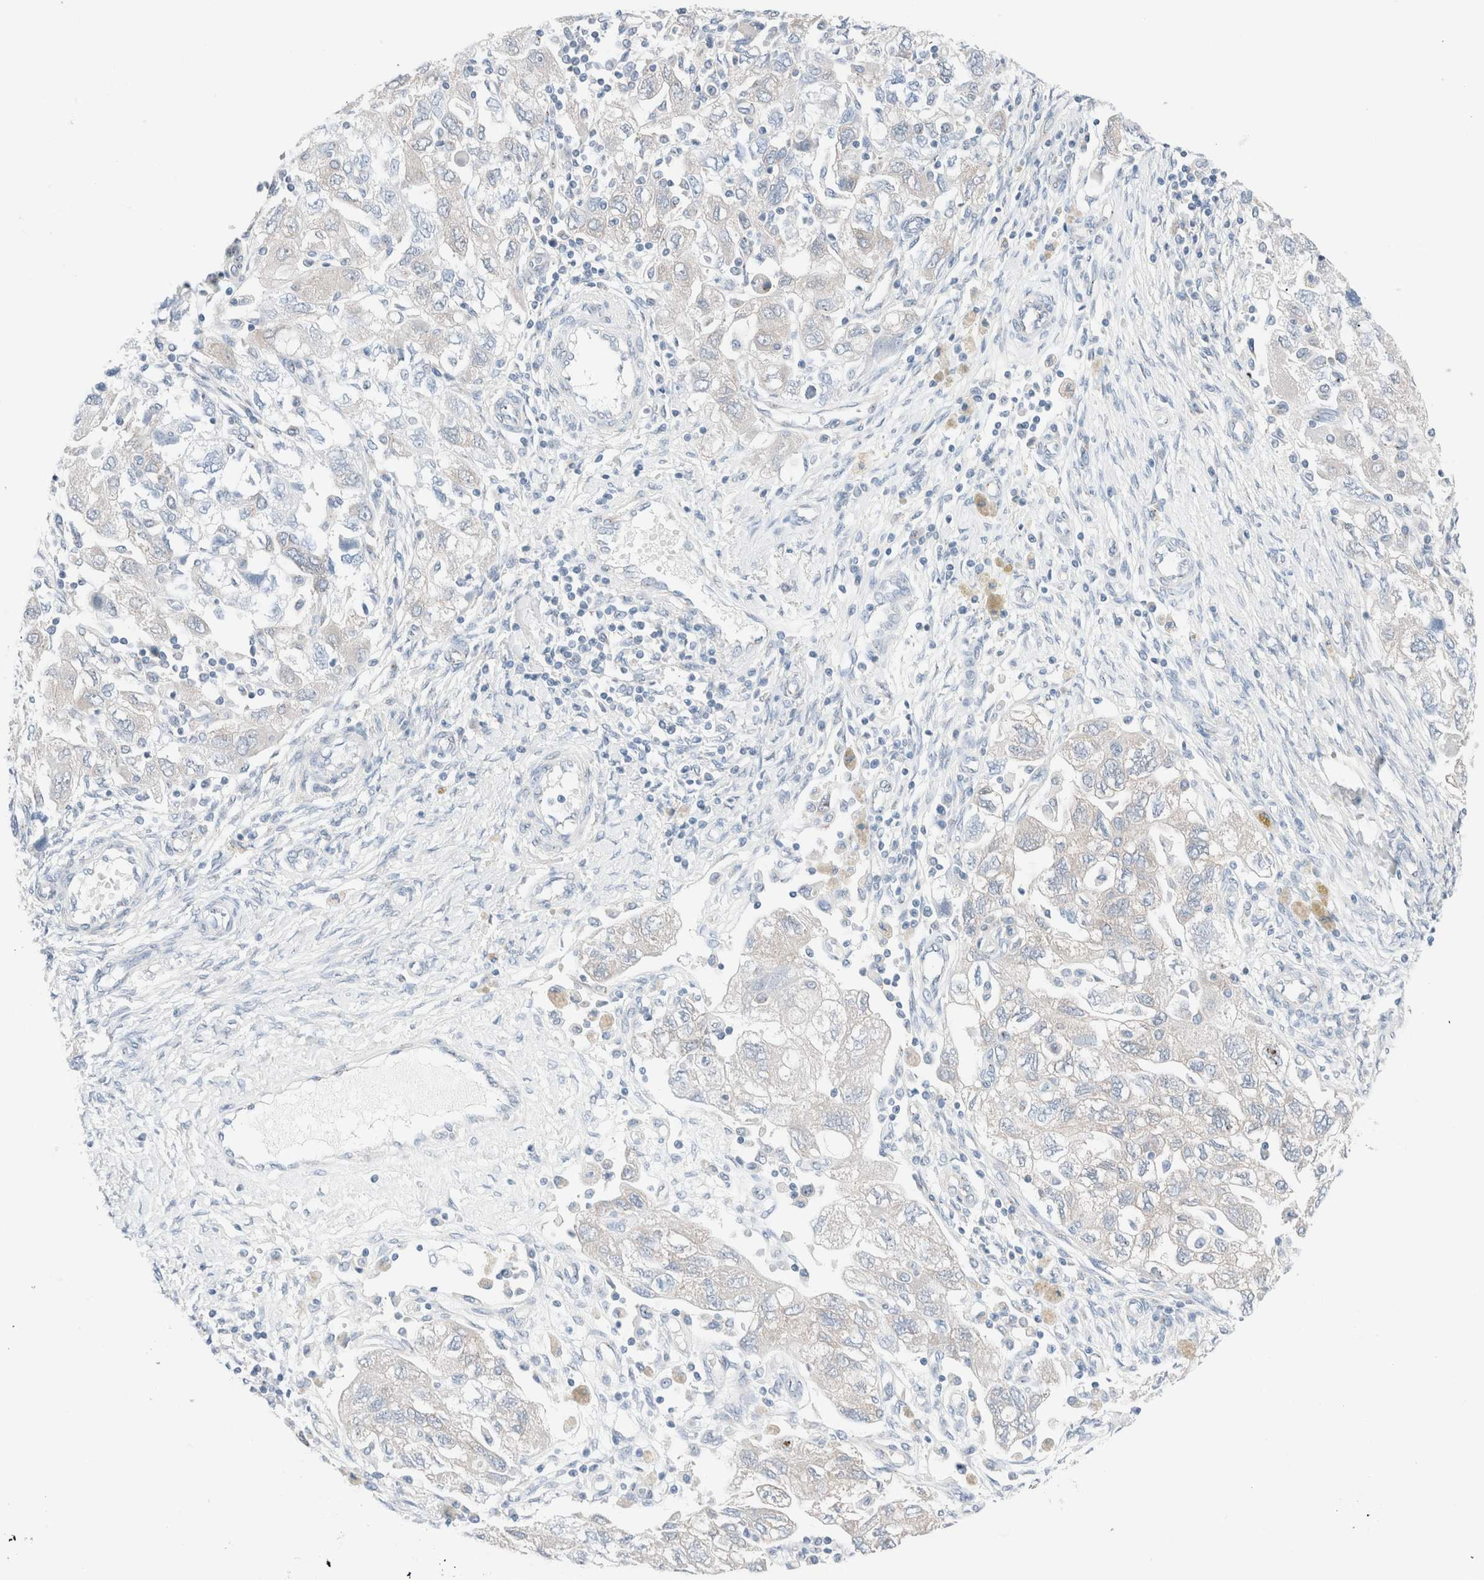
{"staining": {"intensity": "negative", "quantity": "none", "location": "none"}, "tissue": "ovarian cancer", "cell_type": "Tumor cells", "image_type": "cancer", "snomed": [{"axis": "morphology", "description": "Carcinoma, NOS"}, {"axis": "morphology", "description": "Cystadenocarcinoma, serous, NOS"}, {"axis": "topography", "description": "Ovary"}], "caption": "DAB (3,3'-diaminobenzidine) immunohistochemical staining of human ovarian cancer displays no significant expression in tumor cells.", "gene": "CASC3", "patient": {"sex": "female", "age": 69}}